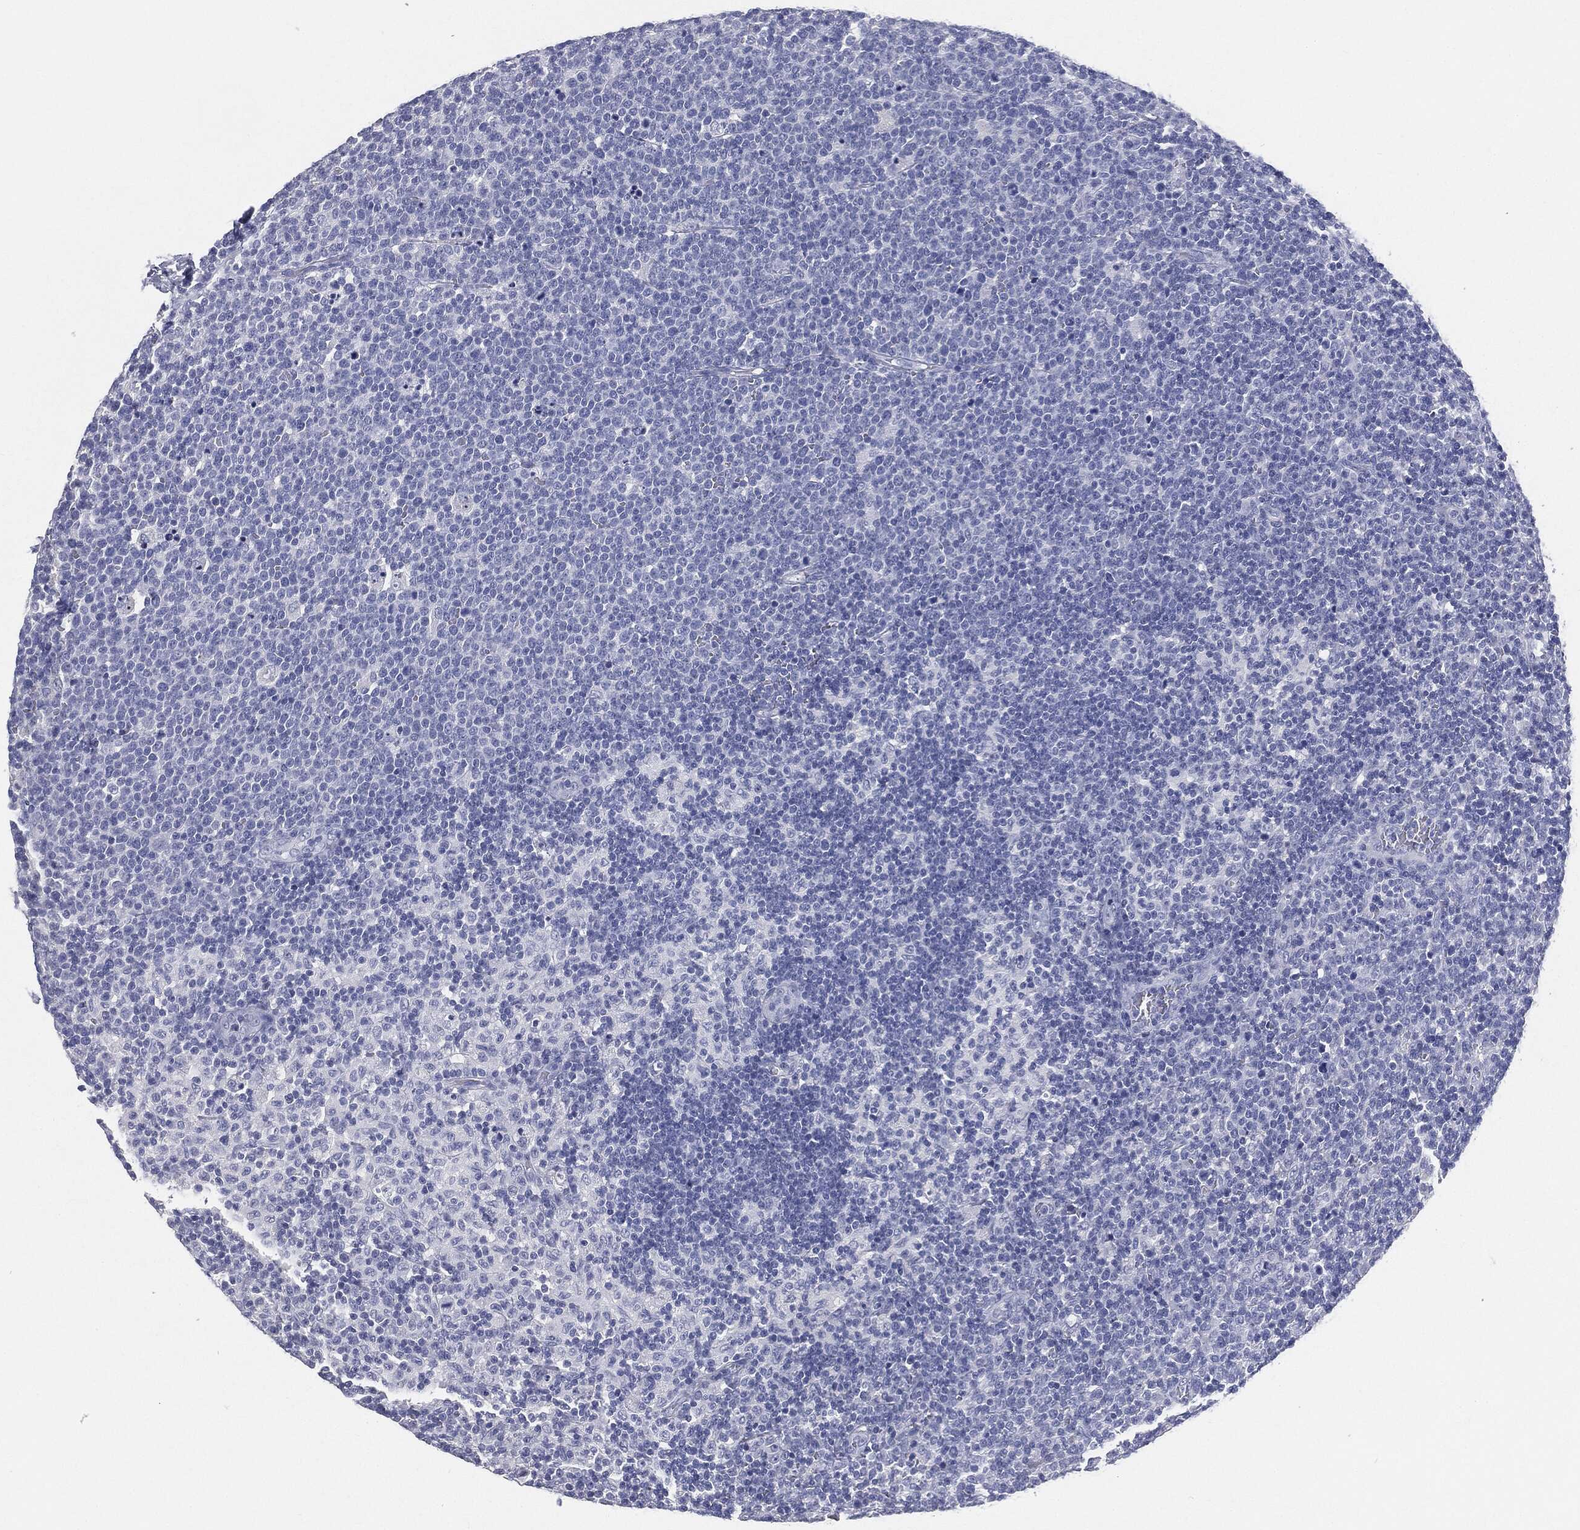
{"staining": {"intensity": "negative", "quantity": "none", "location": "none"}, "tissue": "lymphoma", "cell_type": "Tumor cells", "image_type": "cancer", "snomed": [{"axis": "morphology", "description": "Malignant lymphoma, non-Hodgkin's type, High grade"}, {"axis": "topography", "description": "Lymph node"}], "caption": "Tumor cells show no significant protein positivity in lymphoma. (Brightfield microscopy of DAB immunohistochemistry at high magnification).", "gene": "CUZD1", "patient": {"sex": "male", "age": 61}}